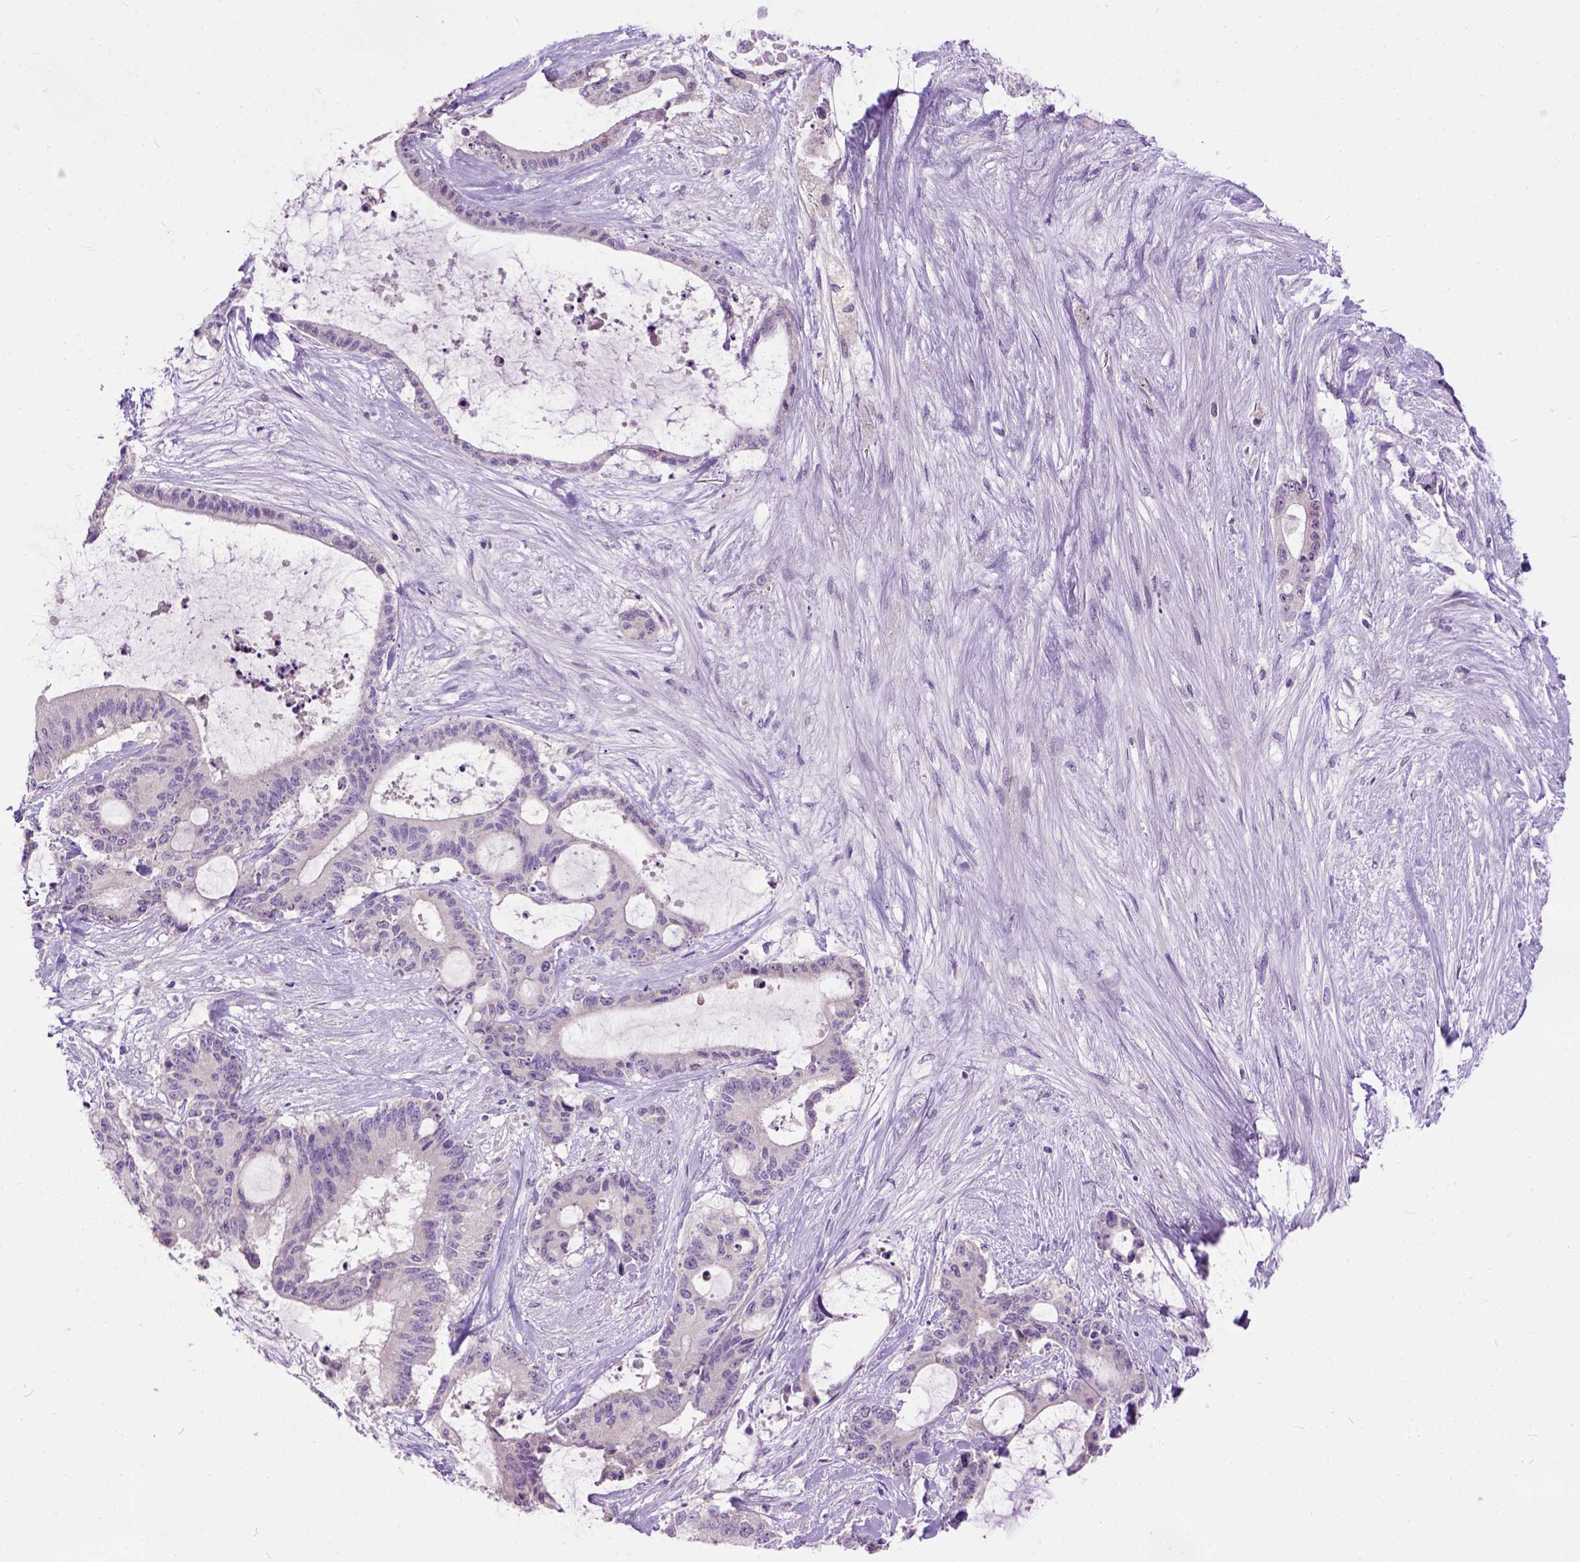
{"staining": {"intensity": "negative", "quantity": "none", "location": "none"}, "tissue": "liver cancer", "cell_type": "Tumor cells", "image_type": "cancer", "snomed": [{"axis": "morphology", "description": "Normal tissue, NOS"}, {"axis": "morphology", "description": "Cholangiocarcinoma"}, {"axis": "topography", "description": "Liver"}, {"axis": "topography", "description": "Peripheral nerve tissue"}], "caption": "Immunohistochemistry micrograph of human liver cholangiocarcinoma stained for a protein (brown), which demonstrates no expression in tumor cells. Nuclei are stained in blue.", "gene": "MAPT", "patient": {"sex": "female", "age": 73}}